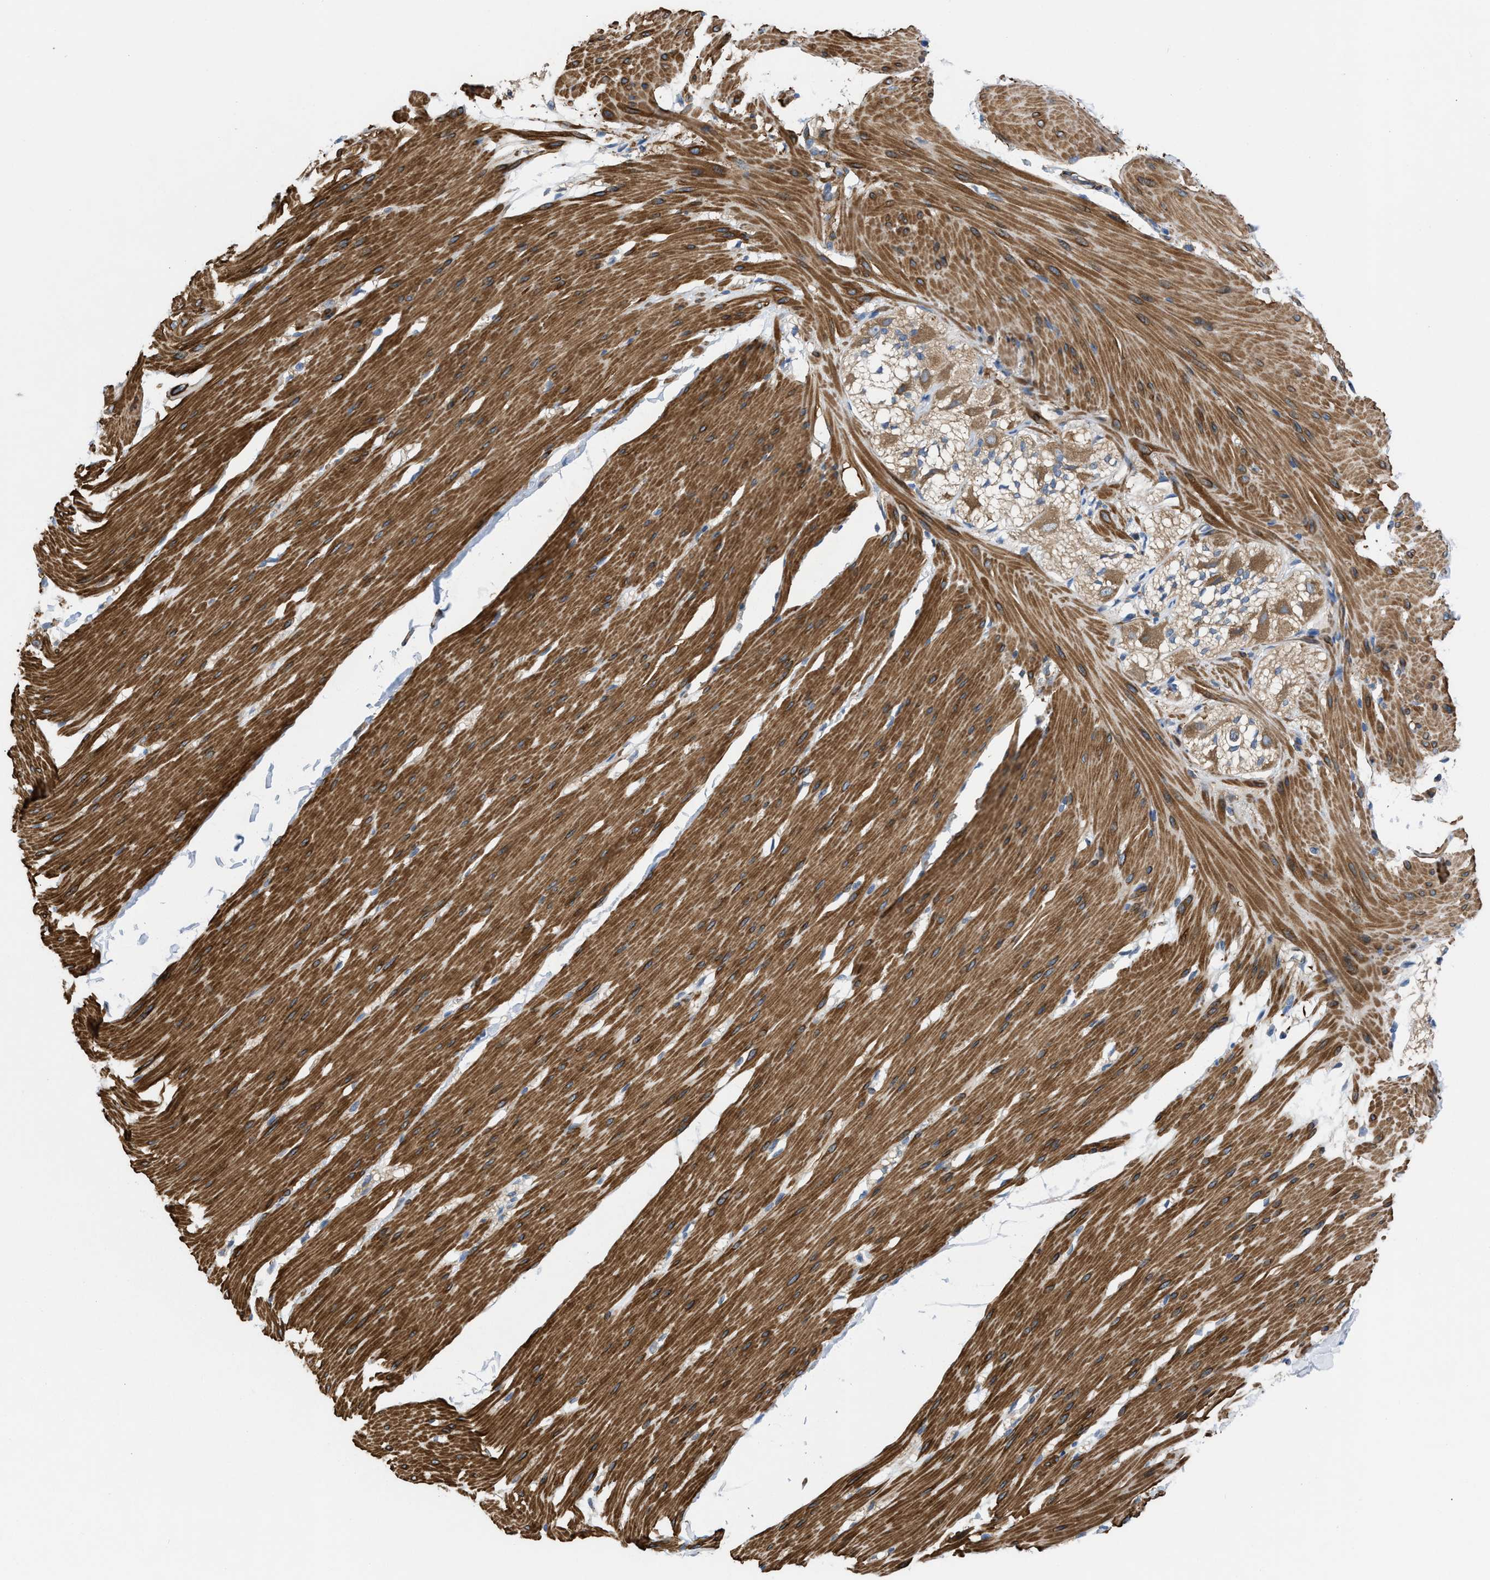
{"staining": {"intensity": "strong", "quantity": ">75%", "location": "cytoplasmic/membranous"}, "tissue": "smooth muscle", "cell_type": "Smooth muscle cells", "image_type": "normal", "snomed": [{"axis": "morphology", "description": "Normal tissue, NOS"}, {"axis": "topography", "description": "Smooth muscle"}, {"axis": "topography", "description": "Colon"}], "caption": "Brown immunohistochemical staining in unremarkable smooth muscle demonstrates strong cytoplasmic/membranous positivity in approximately >75% of smooth muscle cells. The staining was performed using DAB (3,3'-diaminobenzidine) to visualize the protein expression in brown, while the nuclei were stained in blue with hematoxylin (Magnification: 20x).", "gene": "CHKB", "patient": {"sex": "male", "age": 67}}